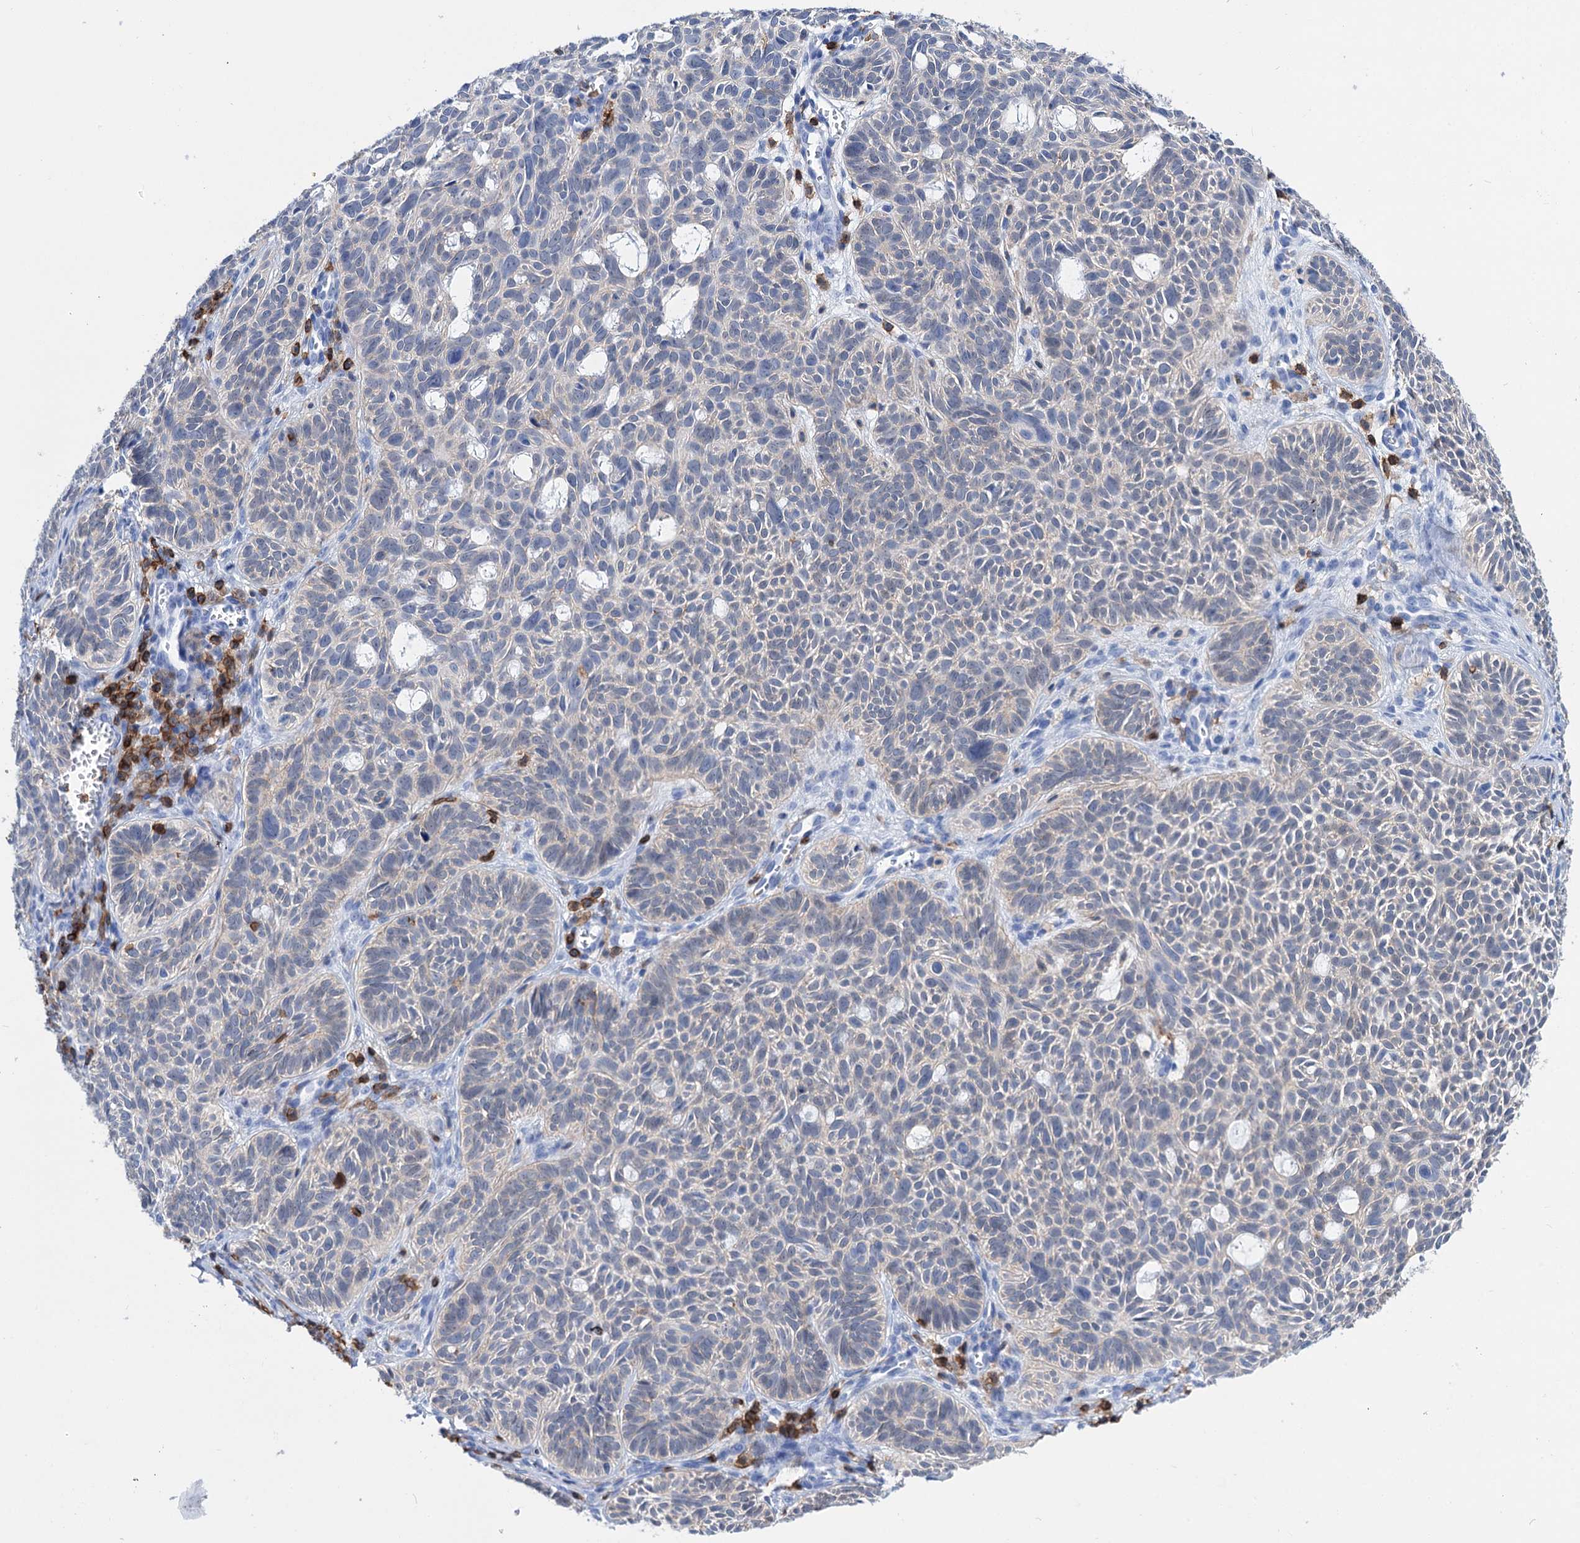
{"staining": {"intensity": "negative", "quantity": "none", "location": "none"}, "tissue": "skin cancer", "cell_type": "Tumor cells", "image_type": "cancer", "snomed": [{"axis": "morphology", "description": "Basal cell carcinoma"}, {"axis": "topography", "description": "Skin"}], "caption": "An image of skin cancer (basal cell carcinoma) stained for a protein displays no brown staining in tumor cells.", "gene": "DEF6", "patient": {"sex": "male", "age": 69}}